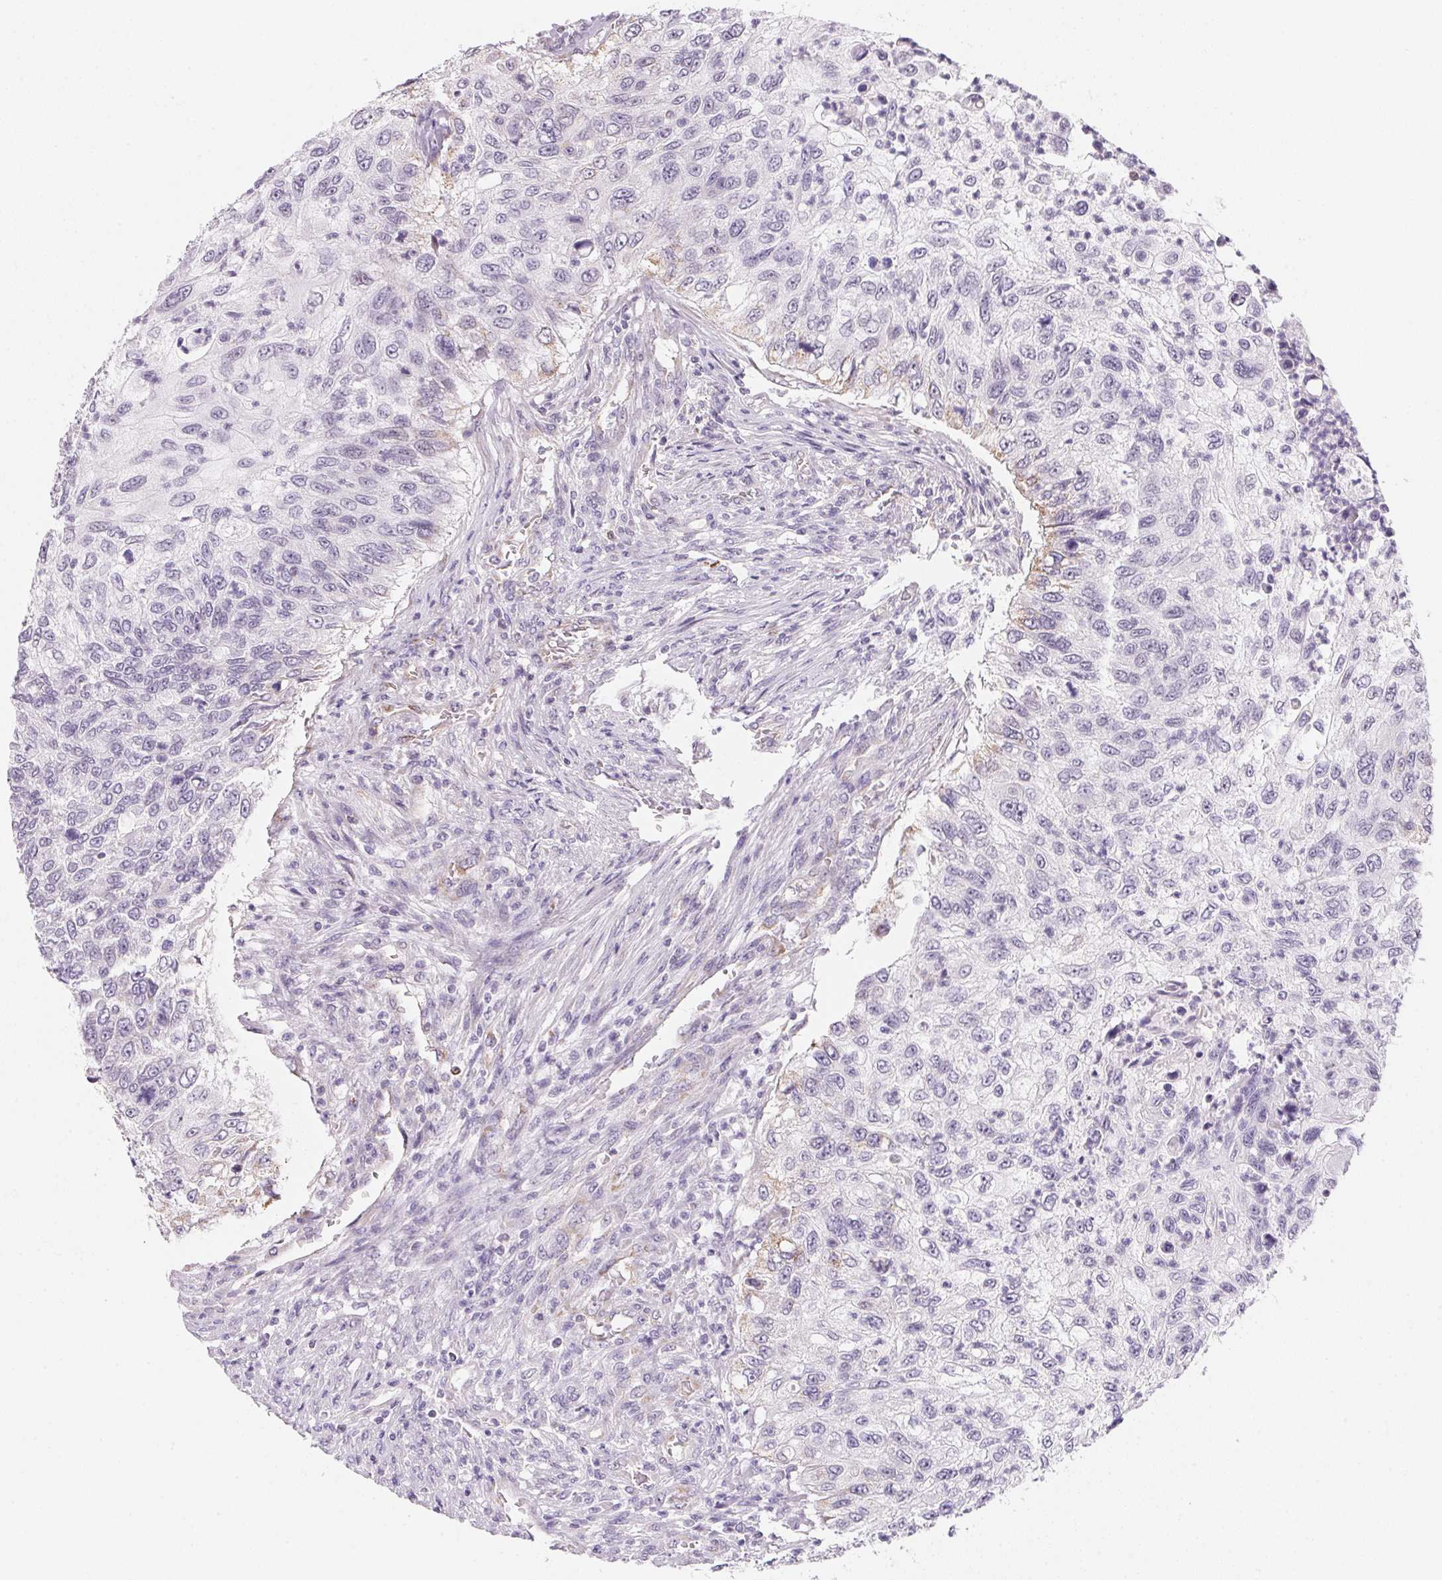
{"staining": {"intensity": "weak", "quantity": "<25%", "location": "cytoplasmic/membranous"}, "tissue": "urothelial cancer", "cell_type": "Tumor cells", "image_type": "cancer", "snomed": [{"axis": "morphology", "description": "Urothelial carcinoma, High grade"}, {"axis": "topography", "description": "Urinary bladder"}], "caption": "This is an immunohistochemistry micrograph of human urothelial cancer. There is no expression in tumor cells.", "gene": "GIPC2", "patient": {"sex": "female", "age": 60}}